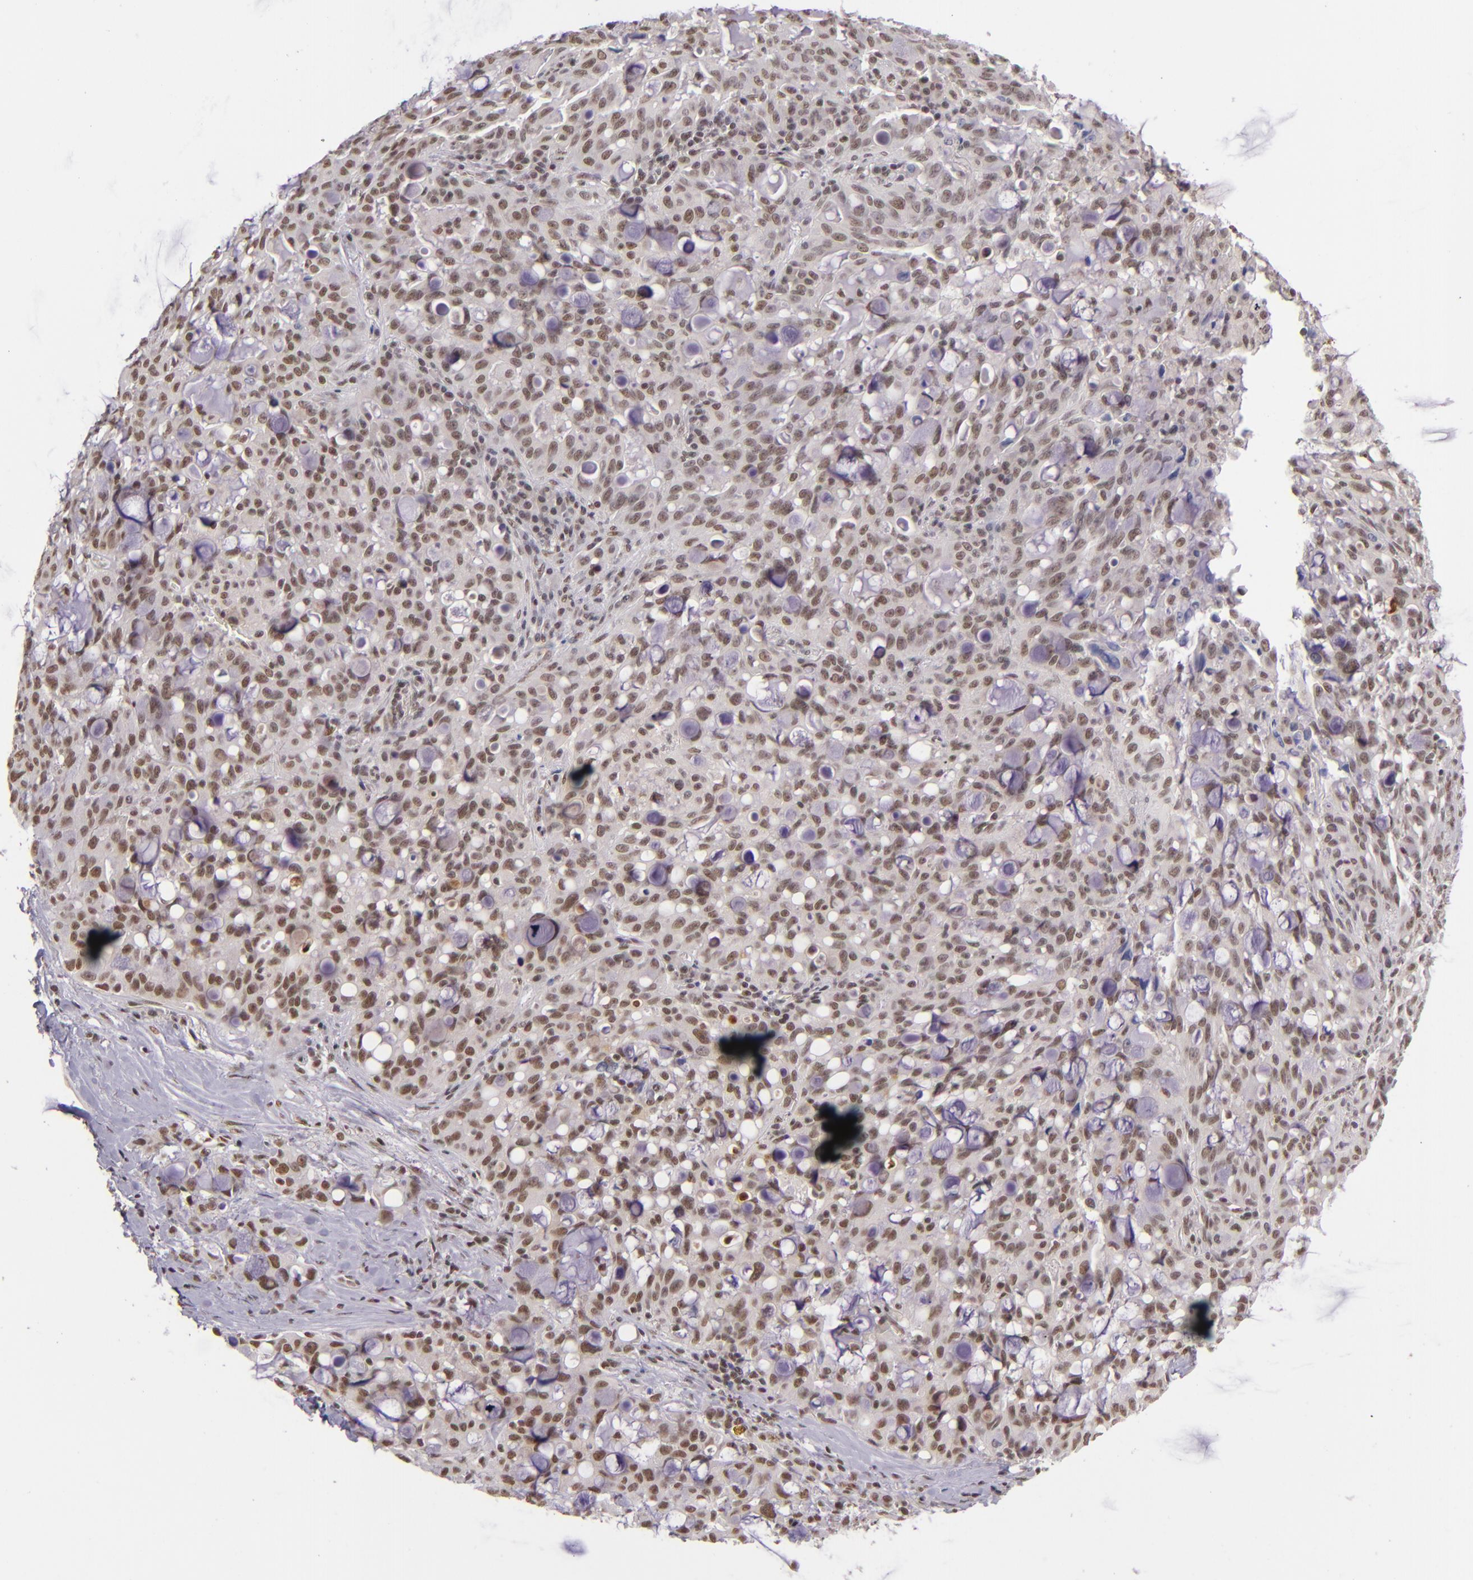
{"staining": {"intensity": "moderate", "quantity": ">75%", "location": "nuclear"}, "tissue": "lung cancer", "cell_type": "Tumor cells", "image_type": "cancer", "snomed": [{"axis": "morphology", "description": "Adenocarcinoma, NOS"}, {"axis": "topography", "description": "Lung"}], "caption": "A high-resolution photomicrograph shows immunohistochemistry (IHC) staining of lung cancer (adenocarcinoma), which reveals moderate nuclear staining in approximately >75% of tumor cells. (Brightfield microscopy of DAB IHC at high magnification).", "gene": "ZNF148", "patient": {"sex": "female", "age": 44}}